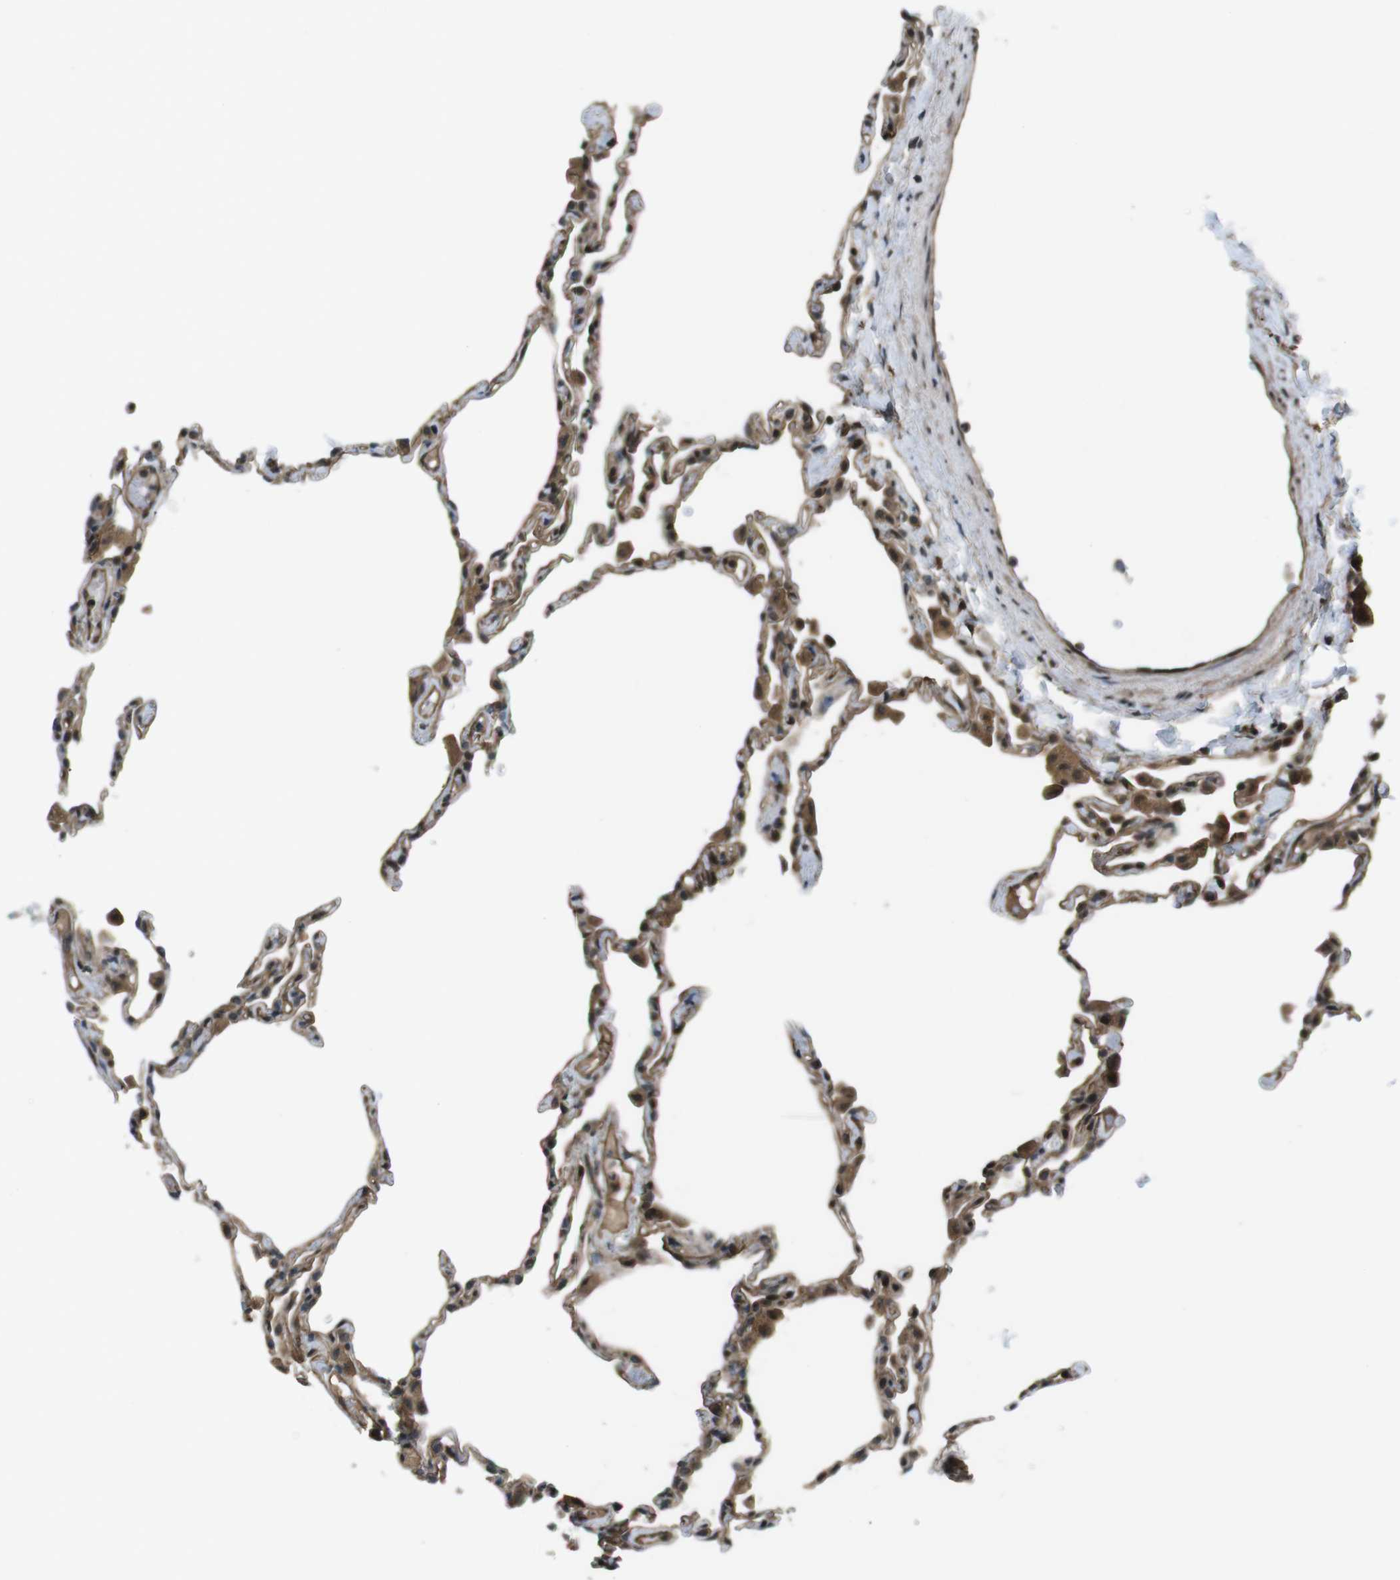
{"staining": {"intensity": "moderate", "quantity": "25%-75%", "location": "cytoplasmic/membranous,nuclear"}, "tissue": "lung", "cell_type": "Alveolar cells", "image_type": "normal", "snomed": [{"axis": "morphology", "description": "Normal tissue, NOS"}, {"axis": "topography", "description": "Lung"}], "caption": "A high-resolution histopathology image shows immunohistochemistry (IHC) staining of normal lung, which exhibits moderate cytoplasmic/membranous,nuclear staining in about 25%-75% of alveolar cells. The staining was performed using DAB, with brown indicating positive protein expression. Nuclei are stained blue with hematoxylin.", "gene": "TIAM2", "patient": {"sex": "female", "age": 49}}